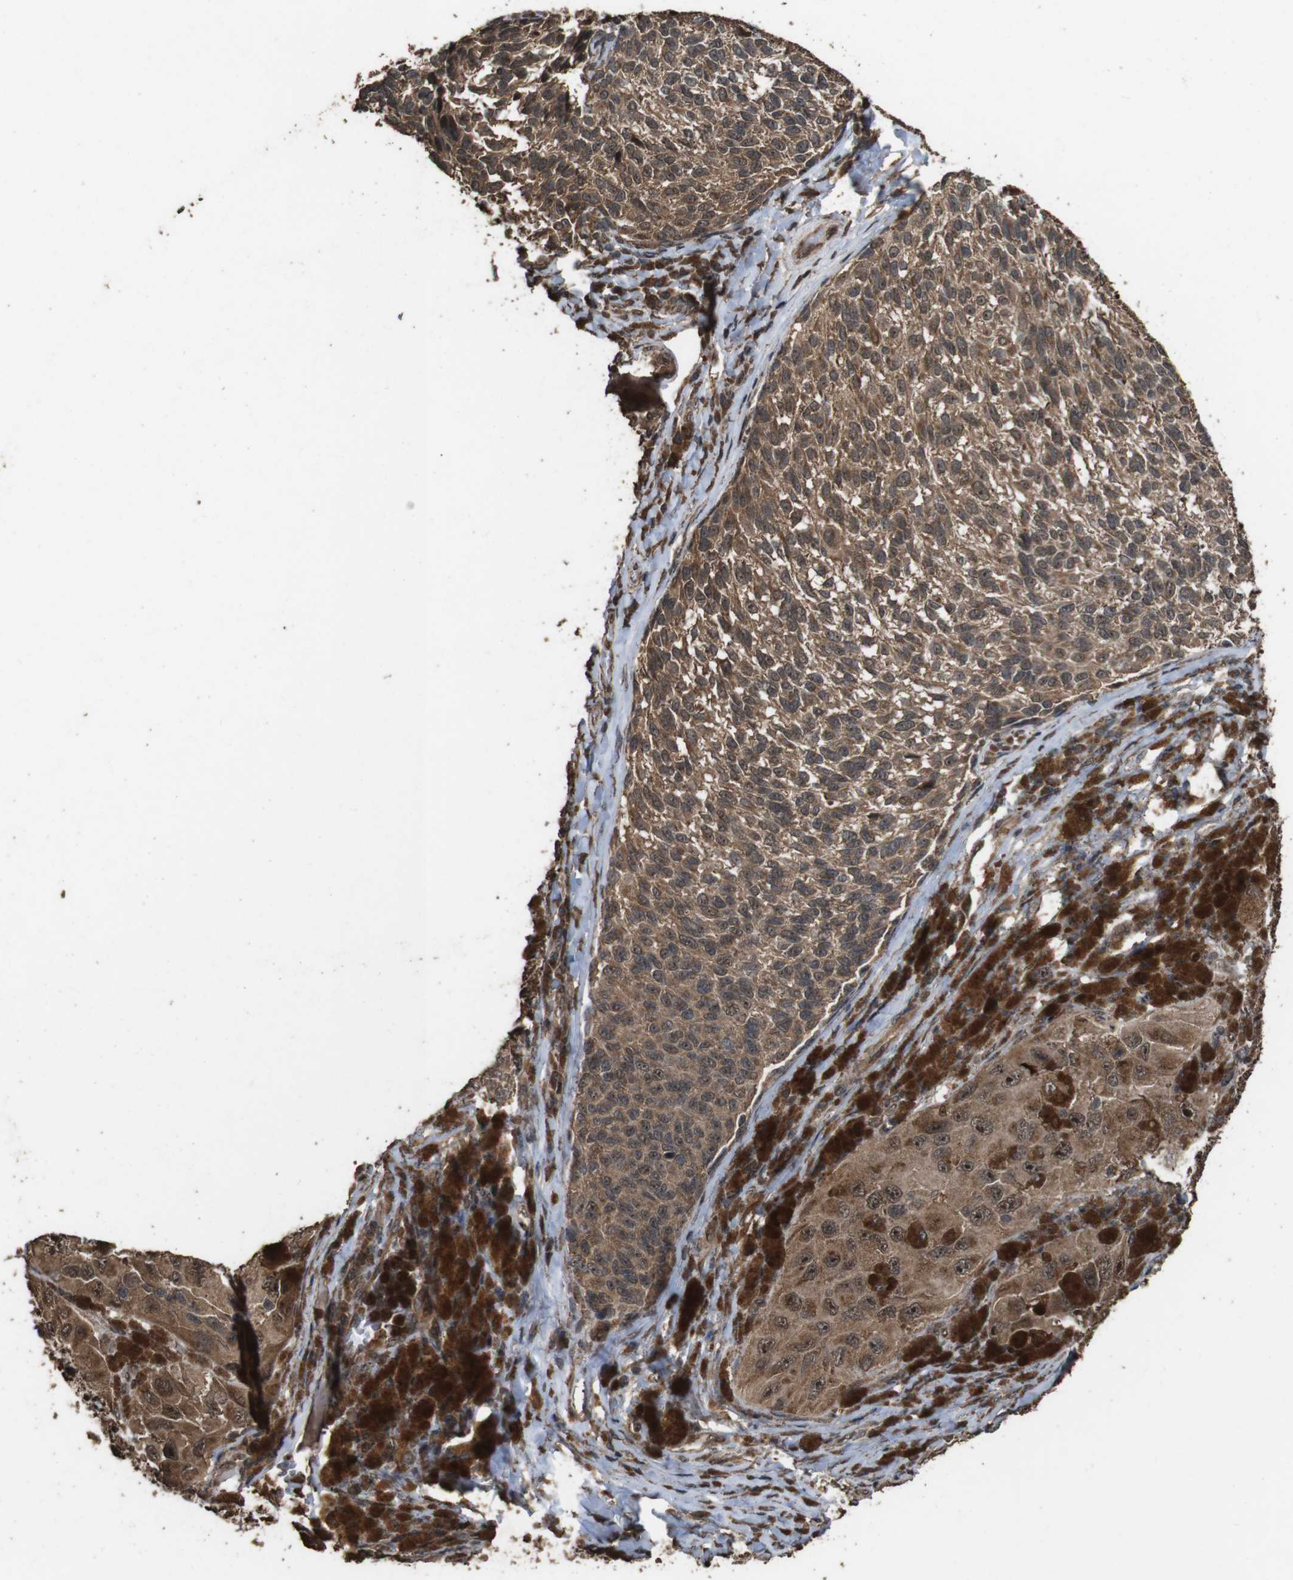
{"staining": {"intensity": "moderate", "quantity": ">75%", "location": "cytoplasmic/membranous,nuclear"}, "tissue": "melanoma", "cell_type": "Tumor cells", "image_type": "cancer", "snomed": [{"axis": "morphology", "description": "Malignant melanoma, NOS"}, {"axis": "topography", "description": "Skin"}], "caption": "Immunohistochemistry of human malignant melanoma displays medium levels of moderate cytoplasmic/membranous and nuclear positivity in about >75% of tumor cells.", "gene": "RRAS2", "patient": {"sex": "female", "age": 73}}